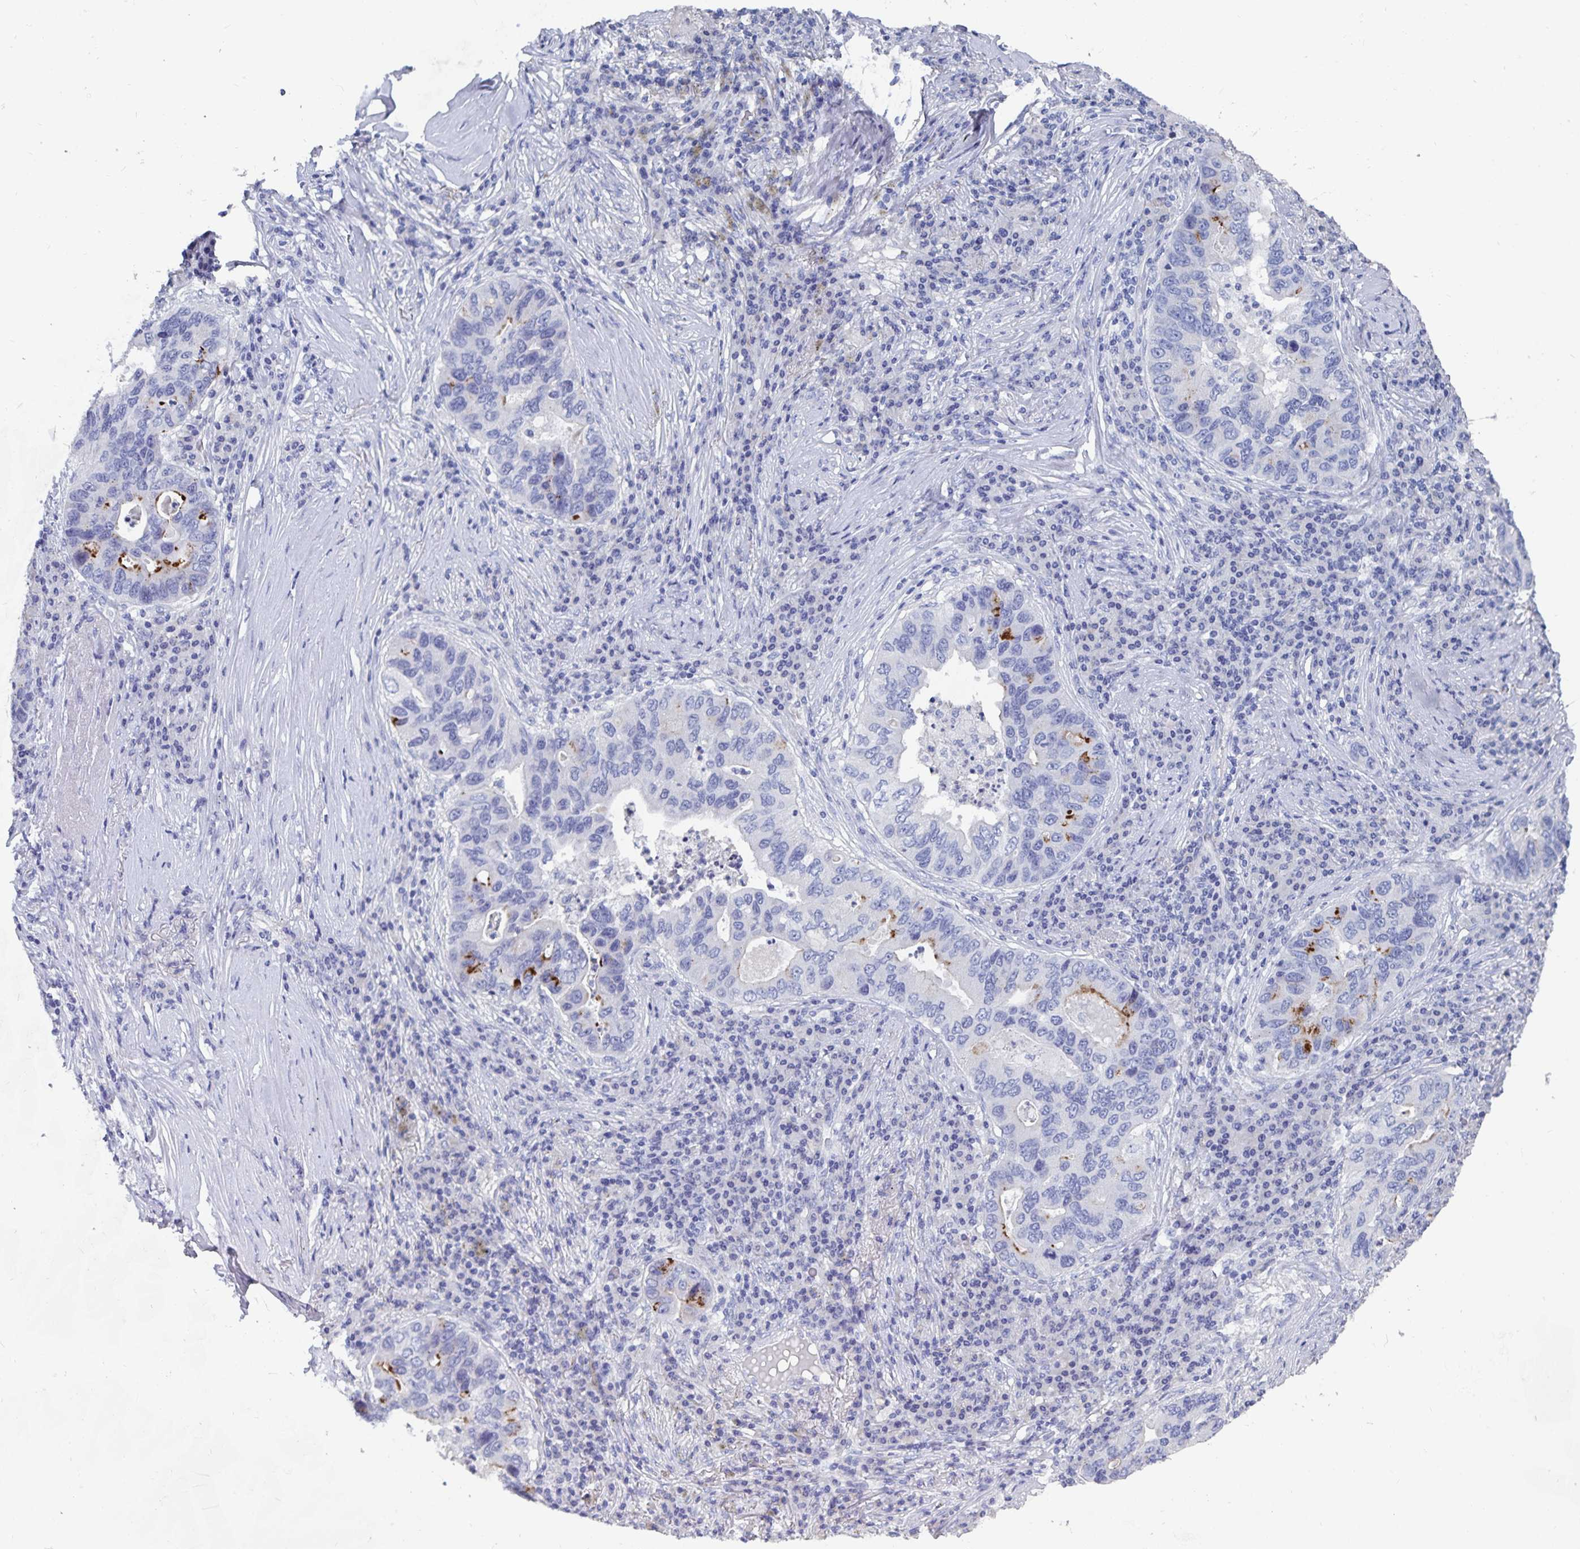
{"staining": {"intensity": "strong", "quantity": "<25%", "location": "cytoplasmic/membranous"}, "tissue": "lung cancer", "cell_type": "Tumor cells", "image_type": "cancer", "snomed": [{"axis": "morphology", "description": "Adenocarcinoma, NOS"}, {"axis": "morphology", "description": "Adenocarcinoma, metastatic, NOS"}, {"axis": "topography", "description": "Lymph node"}, {"axis": "topography", "description": "Lung"}], "caption": "Lung cancer (adenocarcinoma) stained for a protein displays strong cytoplasmic/membranous positivity in tumor cells. Using DAB (brown) and hematoxylin (blue) stains, captured at high magnification using brightfield microscopy.", "gene": "CFAP69", "patient": {"sex": "female", "age": 54}}